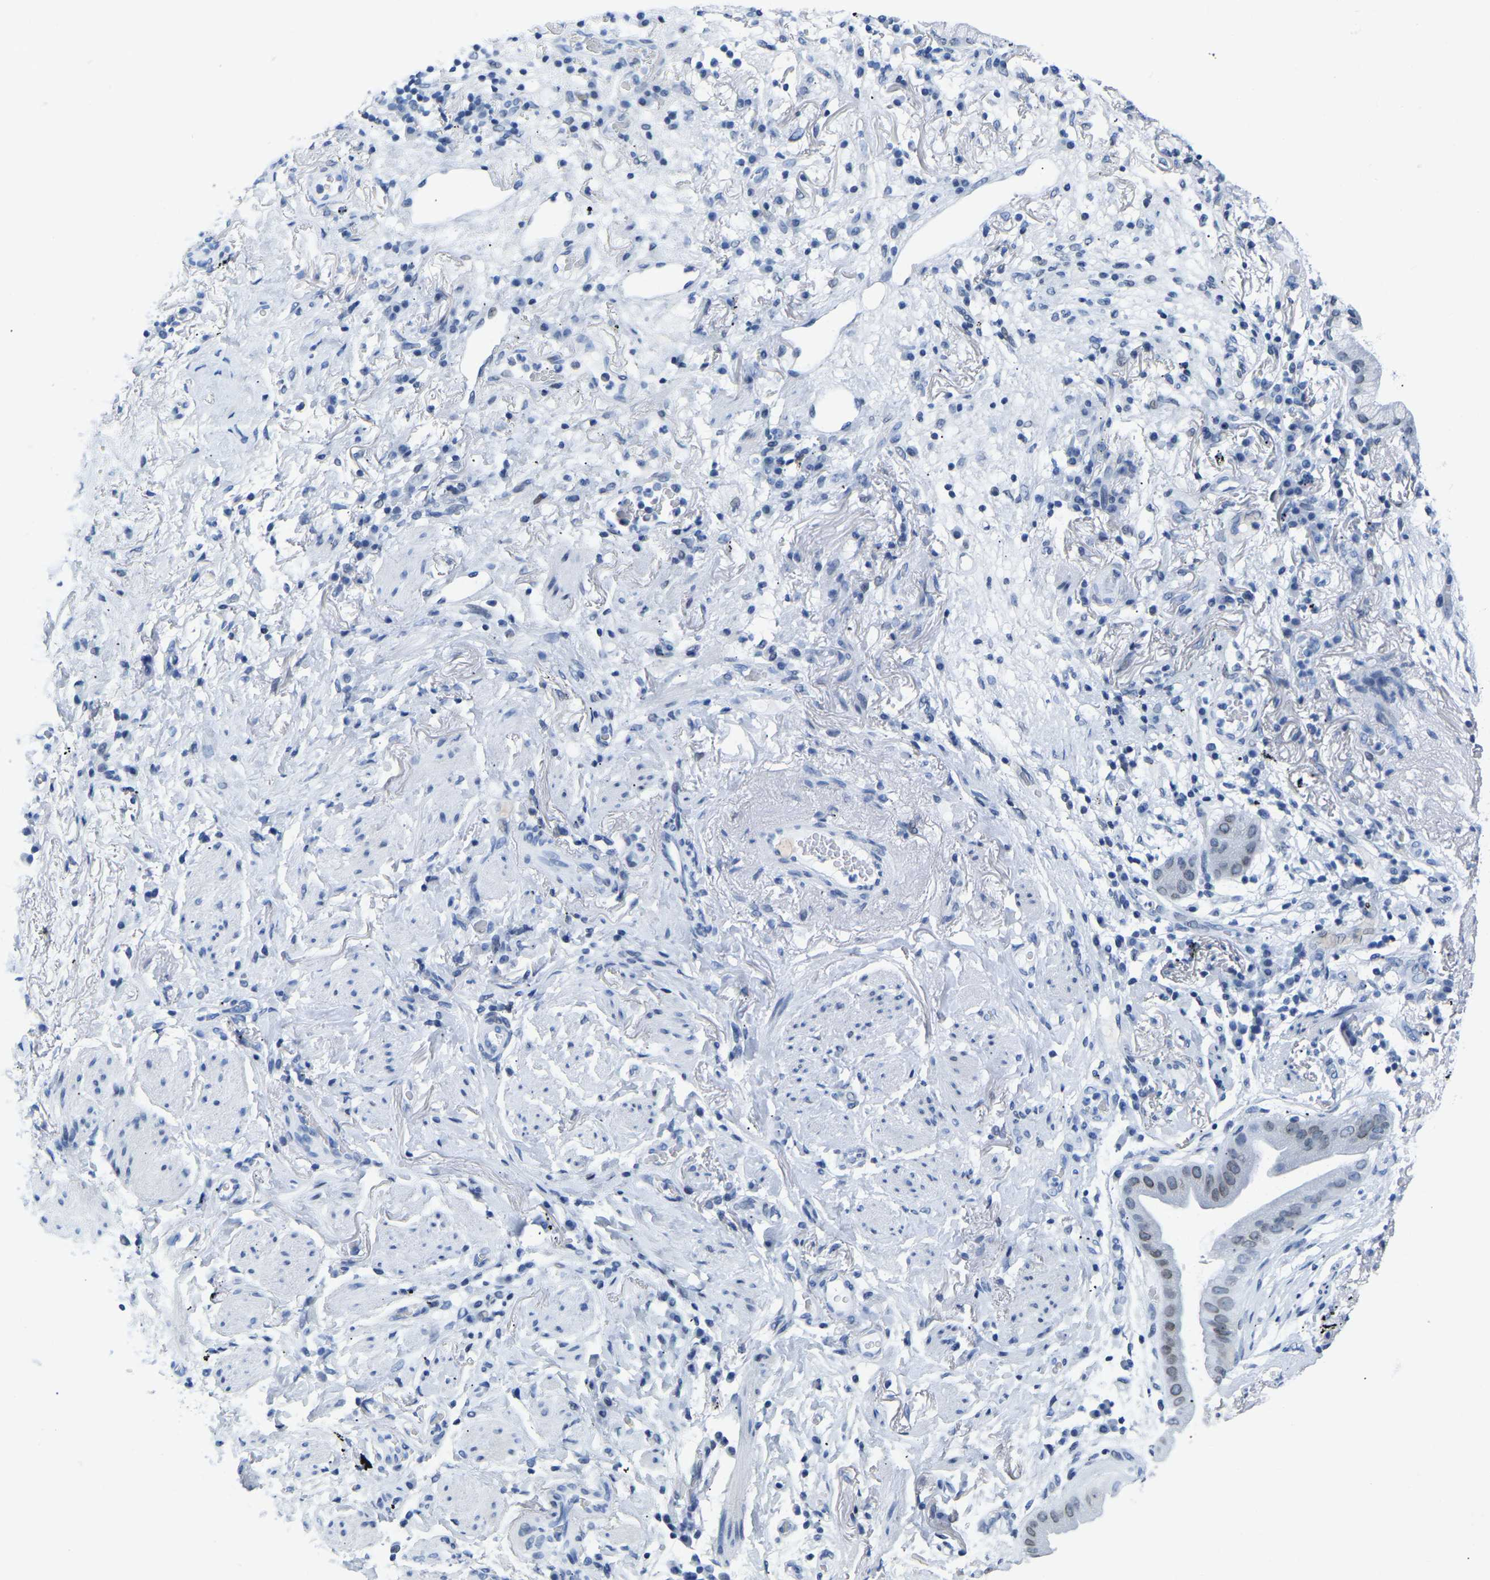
{"staining": {"intensity": "weak", "quantity": "<25%", "location": "nuclear"}, "tissue": "lung cancer", "cell_type": "Tumor cells", "image_type": "cancer", "snomed": [{"axis": "morphology", "description": "Normal tissue, NOS"}, {"axis": "morphology", "description": "Adenocarcinoma, NOS"}, {"axis": "topography", "description": "Bronchus"}, {"axis": "topography", "description": "Lung"}], "caption": "Immunohistochemical staining of human lung cancer (adenocarcinoma) demonstrates no significant expression in tumor cells.", "gene": "UPK3A", "patient": {"sex": "female", "age": 70}}